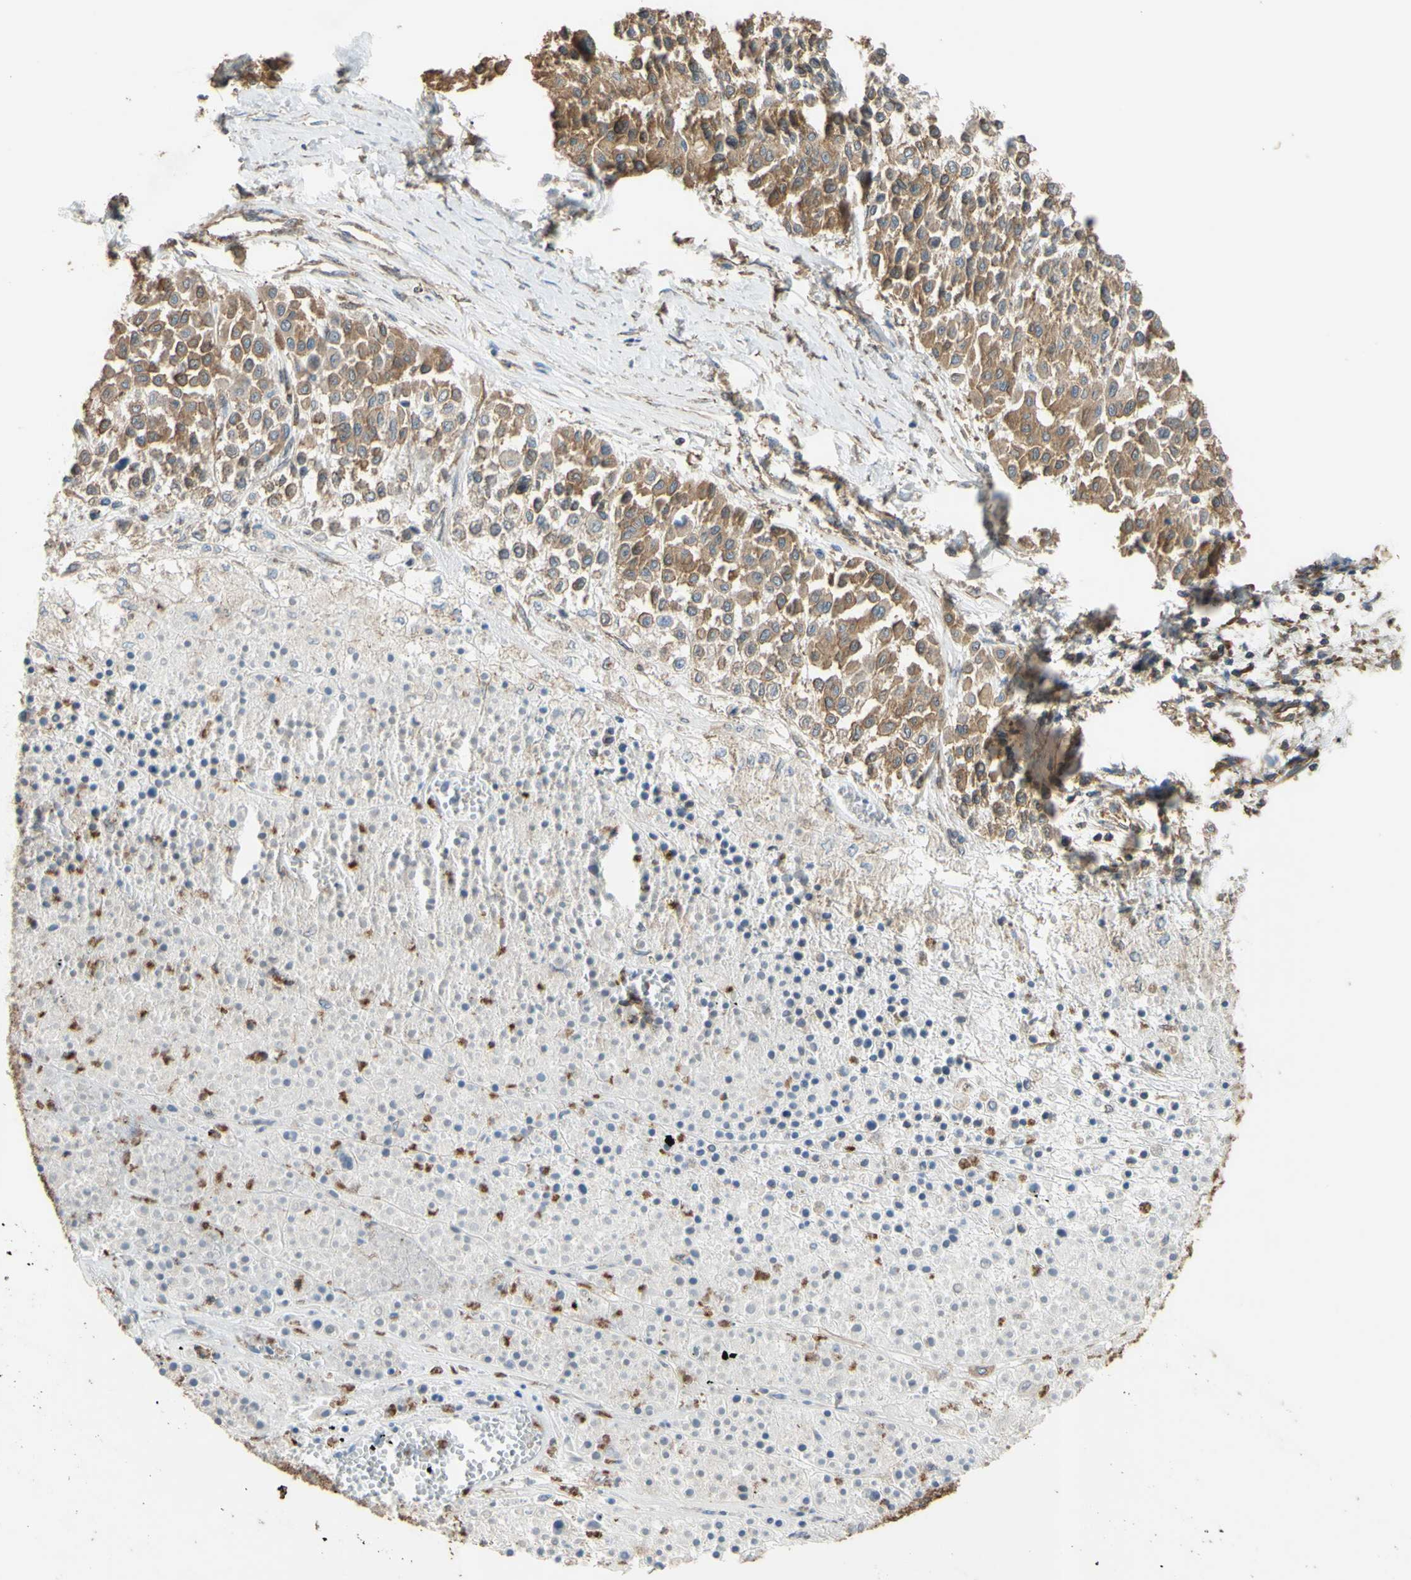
{"staining": {"intensity": "moderate", "quantity": ">75%", "location": "cytoplasmic/membranous"}, "tissue": "melanoma", "cell_type": "Tumor cells", "image_type": "cancer", "snomed": [{"axis": "morphology", "description": "Malignant melanoma, Metastatic site"}, {"axis": "topography", "description": "Soft tissue"}], "caption": "Malignant melanoma (metastatic site) was stained to show a protein in brown. There is medium levels of moderate cytoplasmic/membranous staining in about >75% of tumor cells.", "gene": "CTTN", "patient": {"sex": "male", "age": 41}}